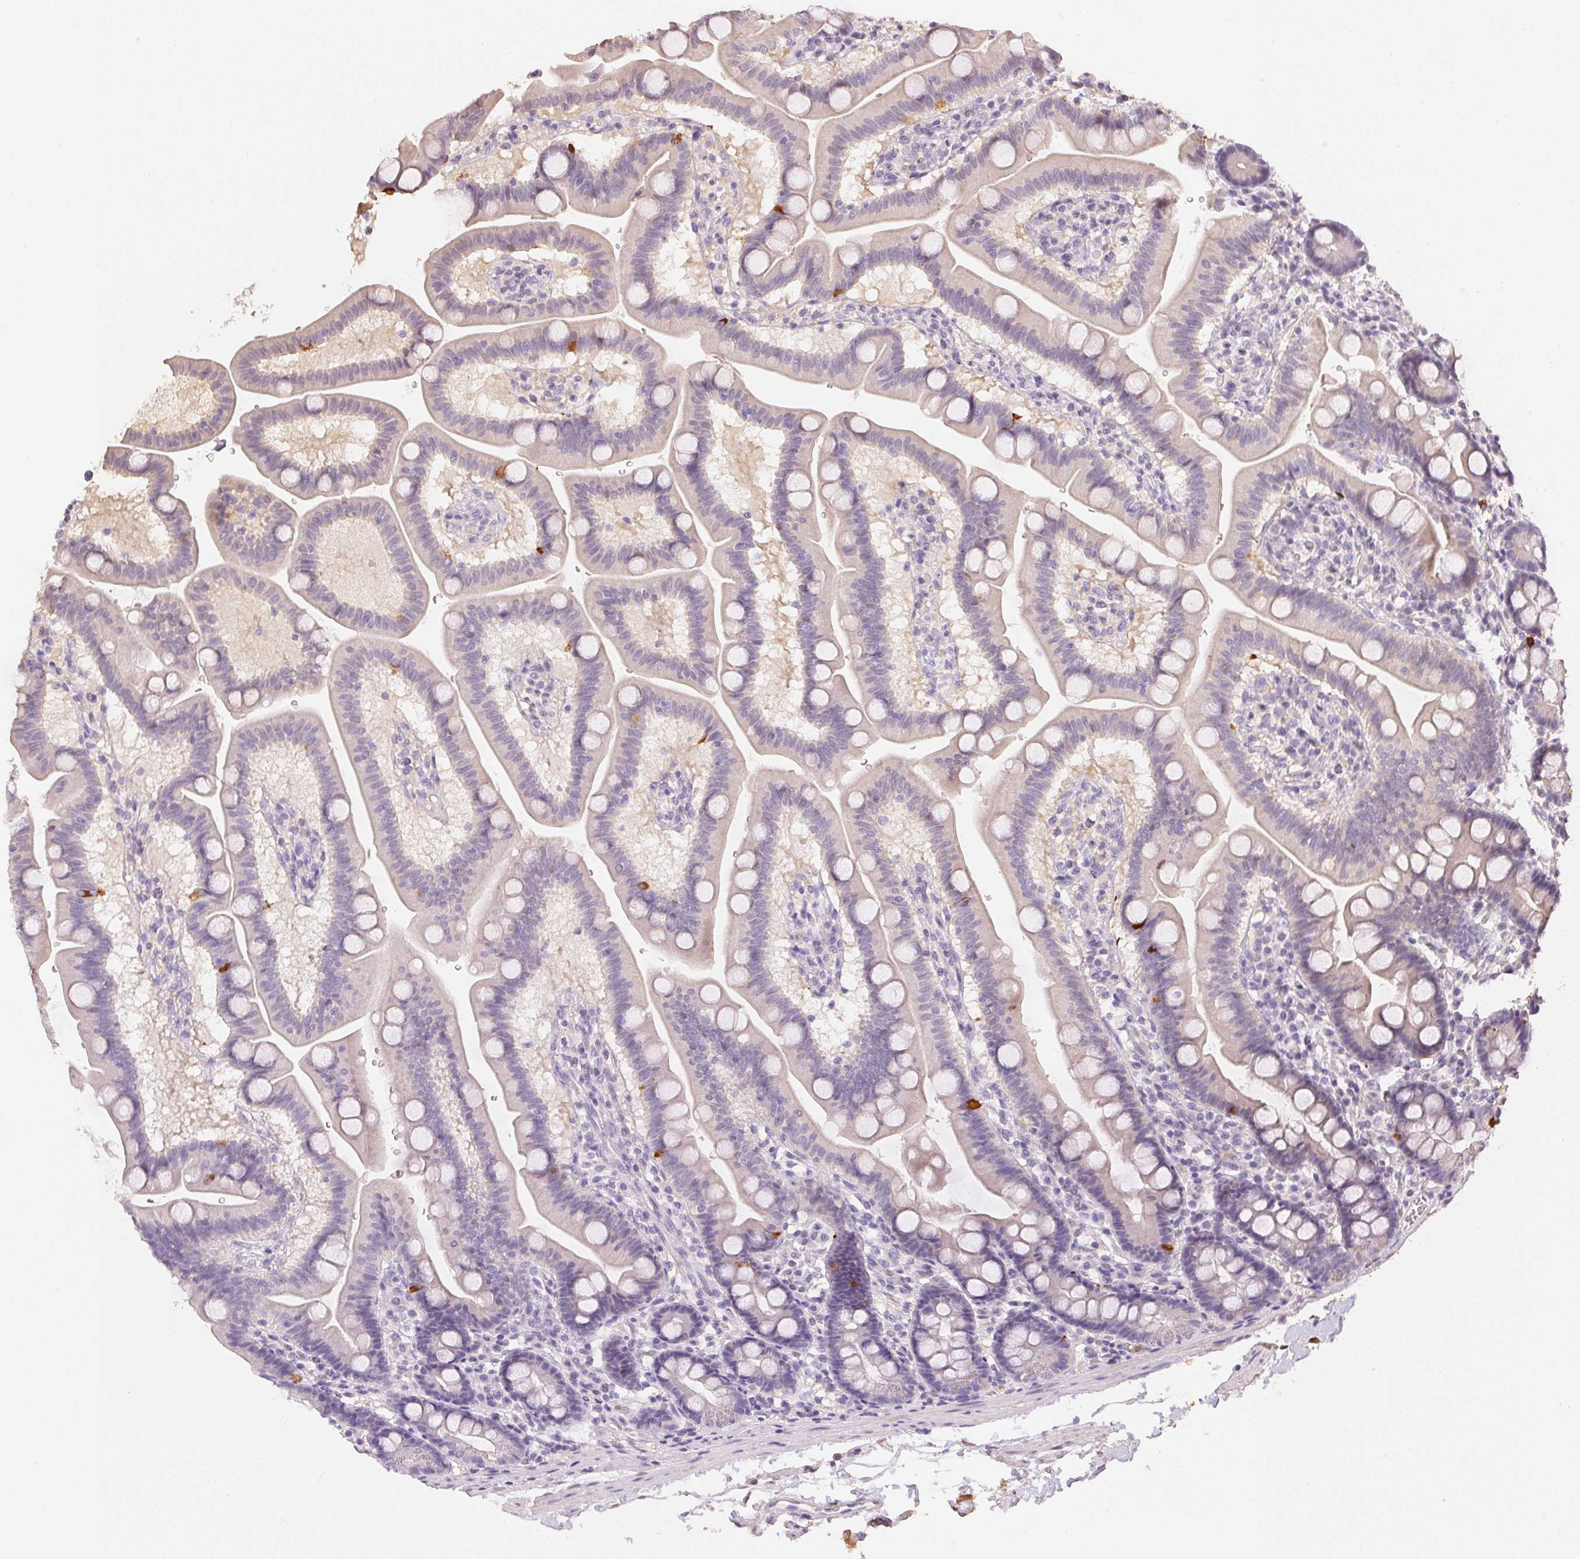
{"staining": {"intensity": "strong", "quantity": "<25%", "location": "cytoplasmic/membranous"}, "tissue": "duodenum", "cell_type": "Glandular cells", "image_type": "normal", "snomed": [{"axis": "morphology", "description": "Normal tissue, NOS"}, {"axis": "topography", "description": "Duodenum"}], "caption": "Immunohistochemistry of benign human duodenum exhibits medium levels of strong cytoplasmic/membranous expression in about <25% of glandular cells.", "gene": "S100A3", "patient": {"sex": "male", "age": 59}}